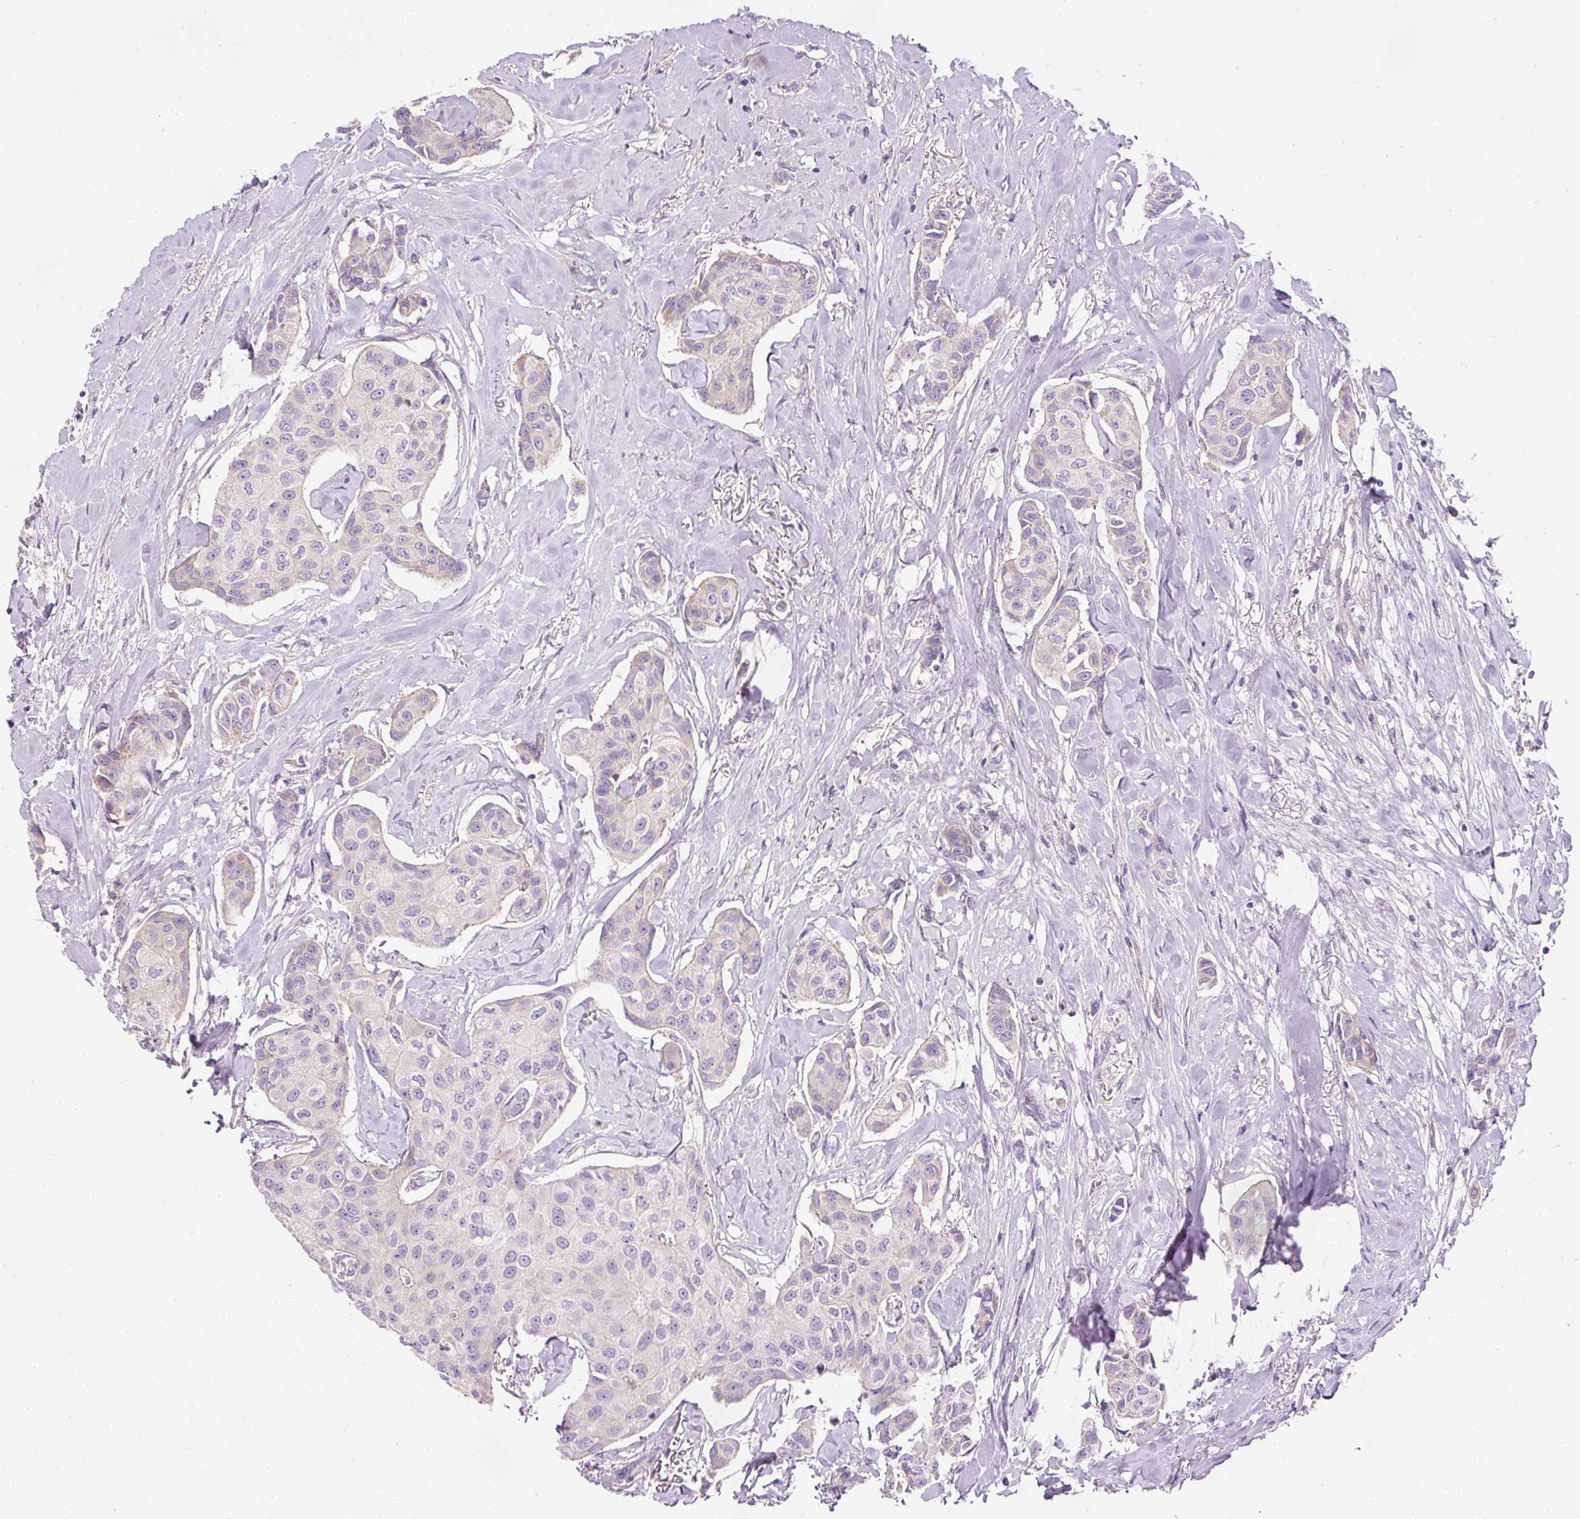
{"staining": {"intensity": "negative", "quantity": "none", "location": "none"}, "tissue": "breast cancer", "cell_type": "Tumor cells", "image_type": "cancer", "snomed": [{"axis": "morphology", "description": "Duct carcinoma"}, {"axis": "topography", "description": "Breast"}], "caption": "Human breast cancer (invasive ductal carcinoma) stained for a protein using immunohistochemistry reveals no expression in tumor cells.", "gene": "KPNA5", "patient": {"sex": "female", "age": 80}}